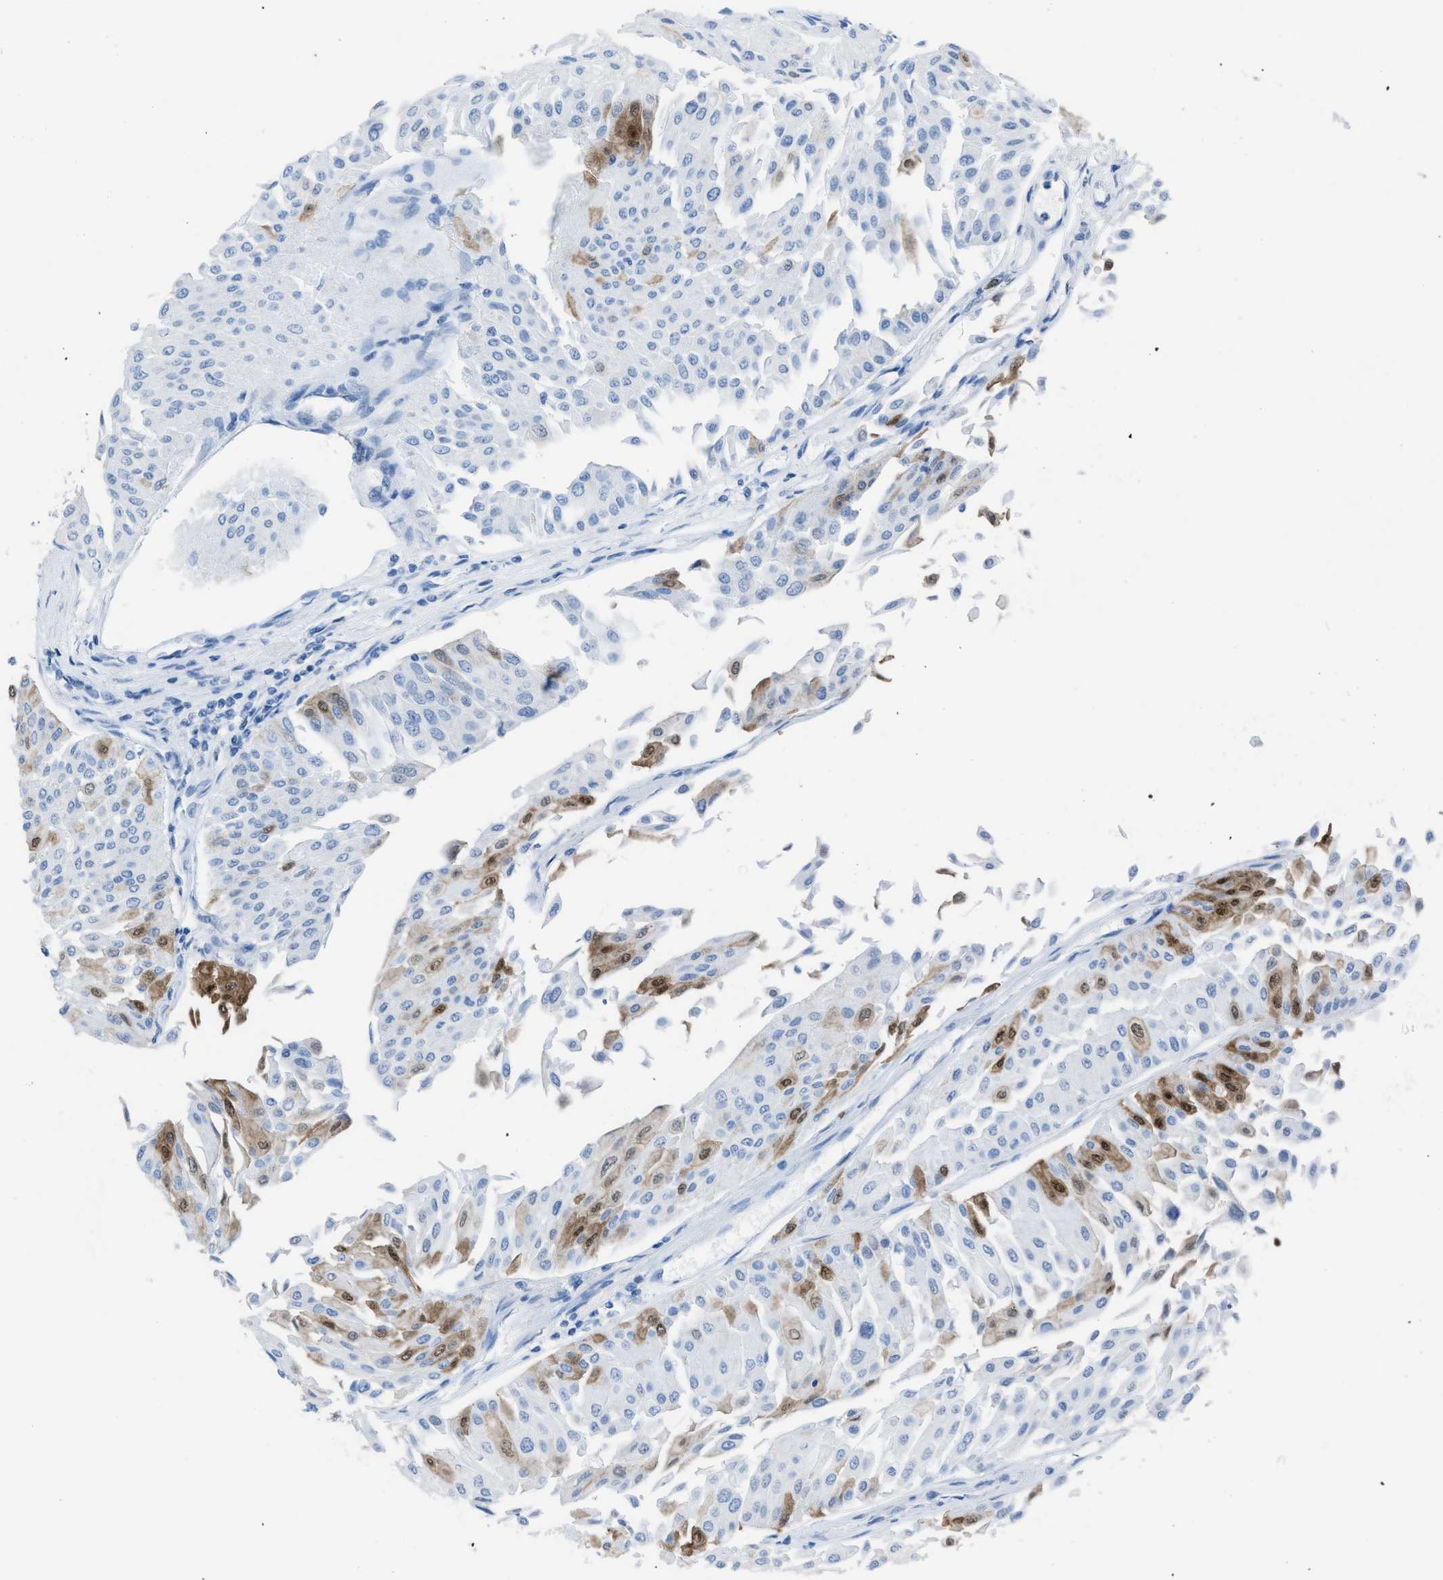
{"staining": {"intensity": "moderate", "quantity": "<25%", "location": "cytoplasmic/membranous,nuclear"}, "tissue": "urothelial cancer", "cell_type": "Tumor cells", "image_type": "cancer", "snomed": [{"axis": "morphology", "description": "Urothelial carcinoma, Low grade"}, {"axis": "topography", "description": "Urinary bladder"}], "caption": "Immunohistochemistry of low-grade urothelial carcinoma demonstrates low levels of moderate cytoplasmic/membranous and nuclear staining in about <25% of tumor cells. The protein of interest is stained brown, and the nuclei are stained in blue (DAB (3,3'-diaminobenzidine) IHC with brightfield microscopy, high magnification).", "gene": "CDKN2A", "patient": {"sex": "male", "age": 67}}